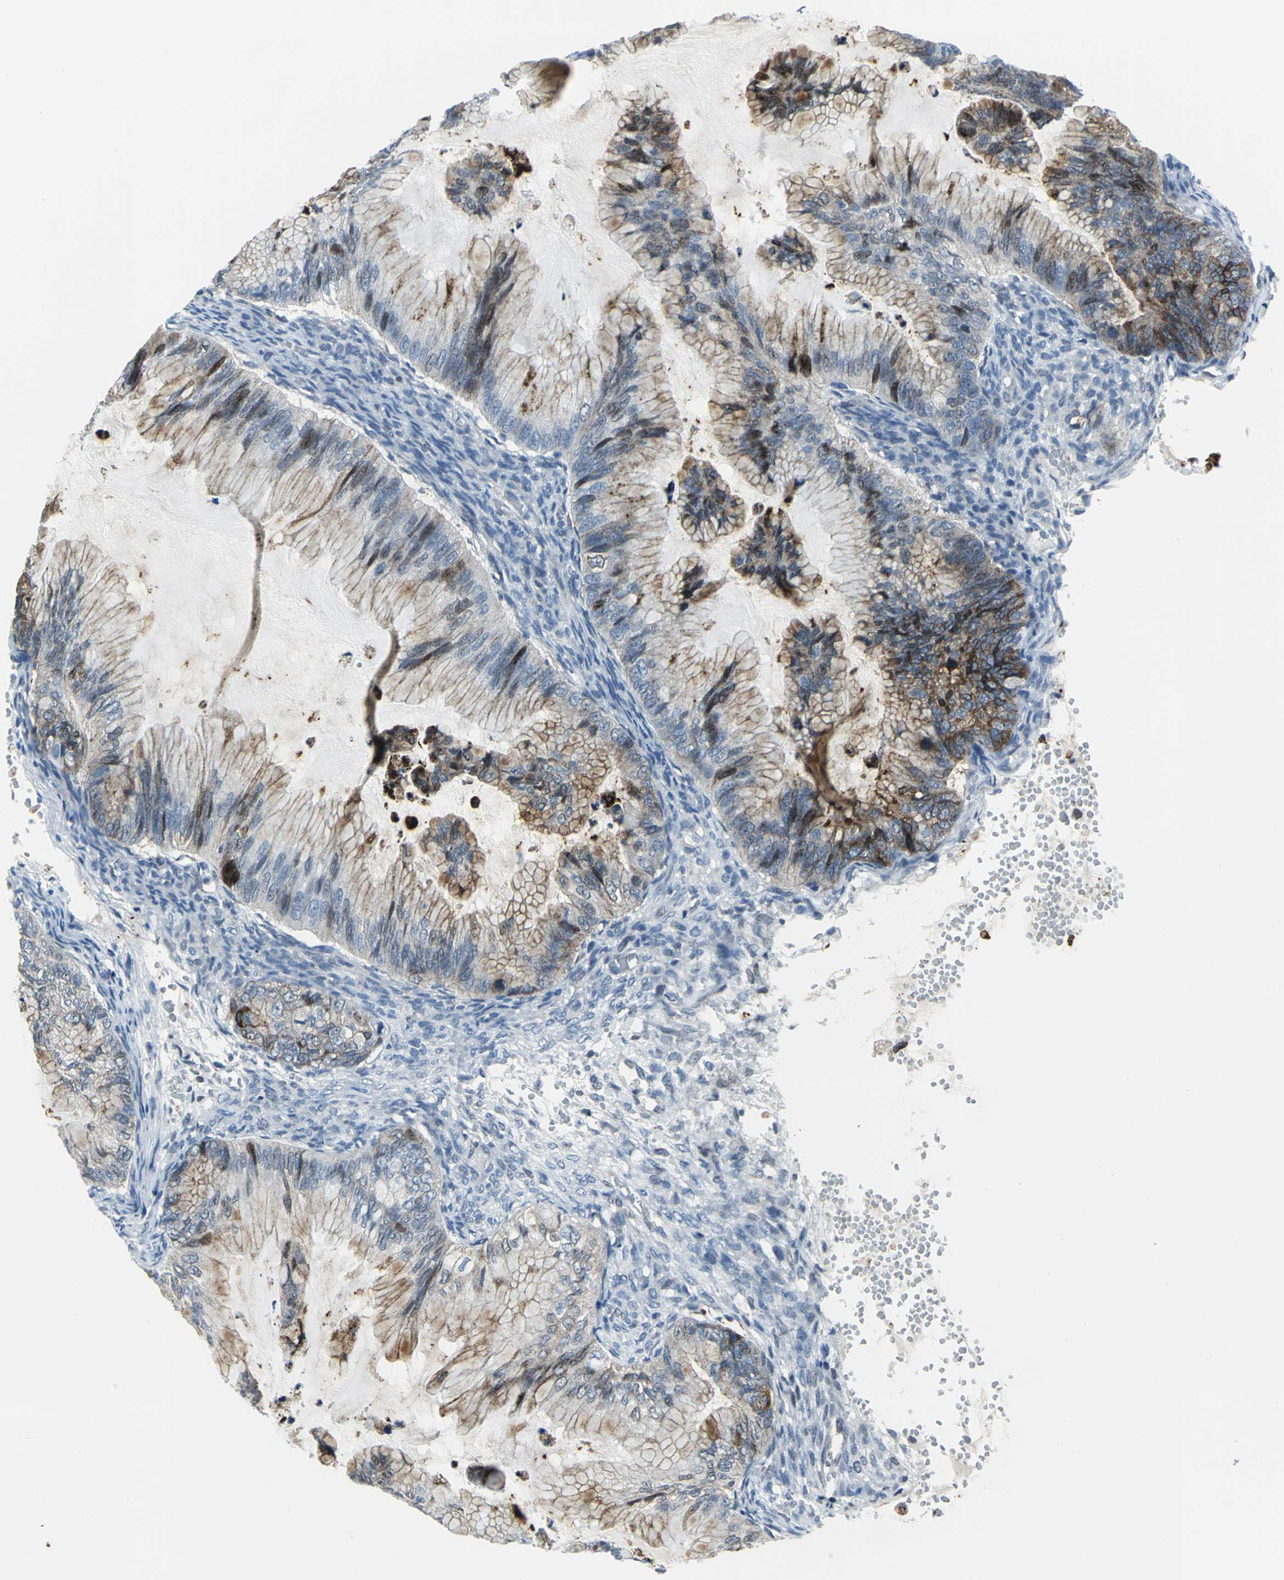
{"staining": {"intensity": "moderate", "quantity": ">75%", "location": "cytoplasmic/membranous"}, "tissue": "ovarian cancer", "cell_type": "Tumor cells", "image_type": "cancer", "snomed": [{"axis": "morphology", "description": "Cystadenocarcinoma, mucinous, NOS"}, {"axis": "topography", "description": "Ovary"}], "caption": "DAB (3,3'-diaminobenzidine) immunohistochemical staining of mucinous cystadenocarcinoma (ovarian) displays moderate cytoplasmic/membranous protein positivity in about >75% of tumor cells.", "gene": "SNUPN", "patient": {"sex": "female", "age": 36}}